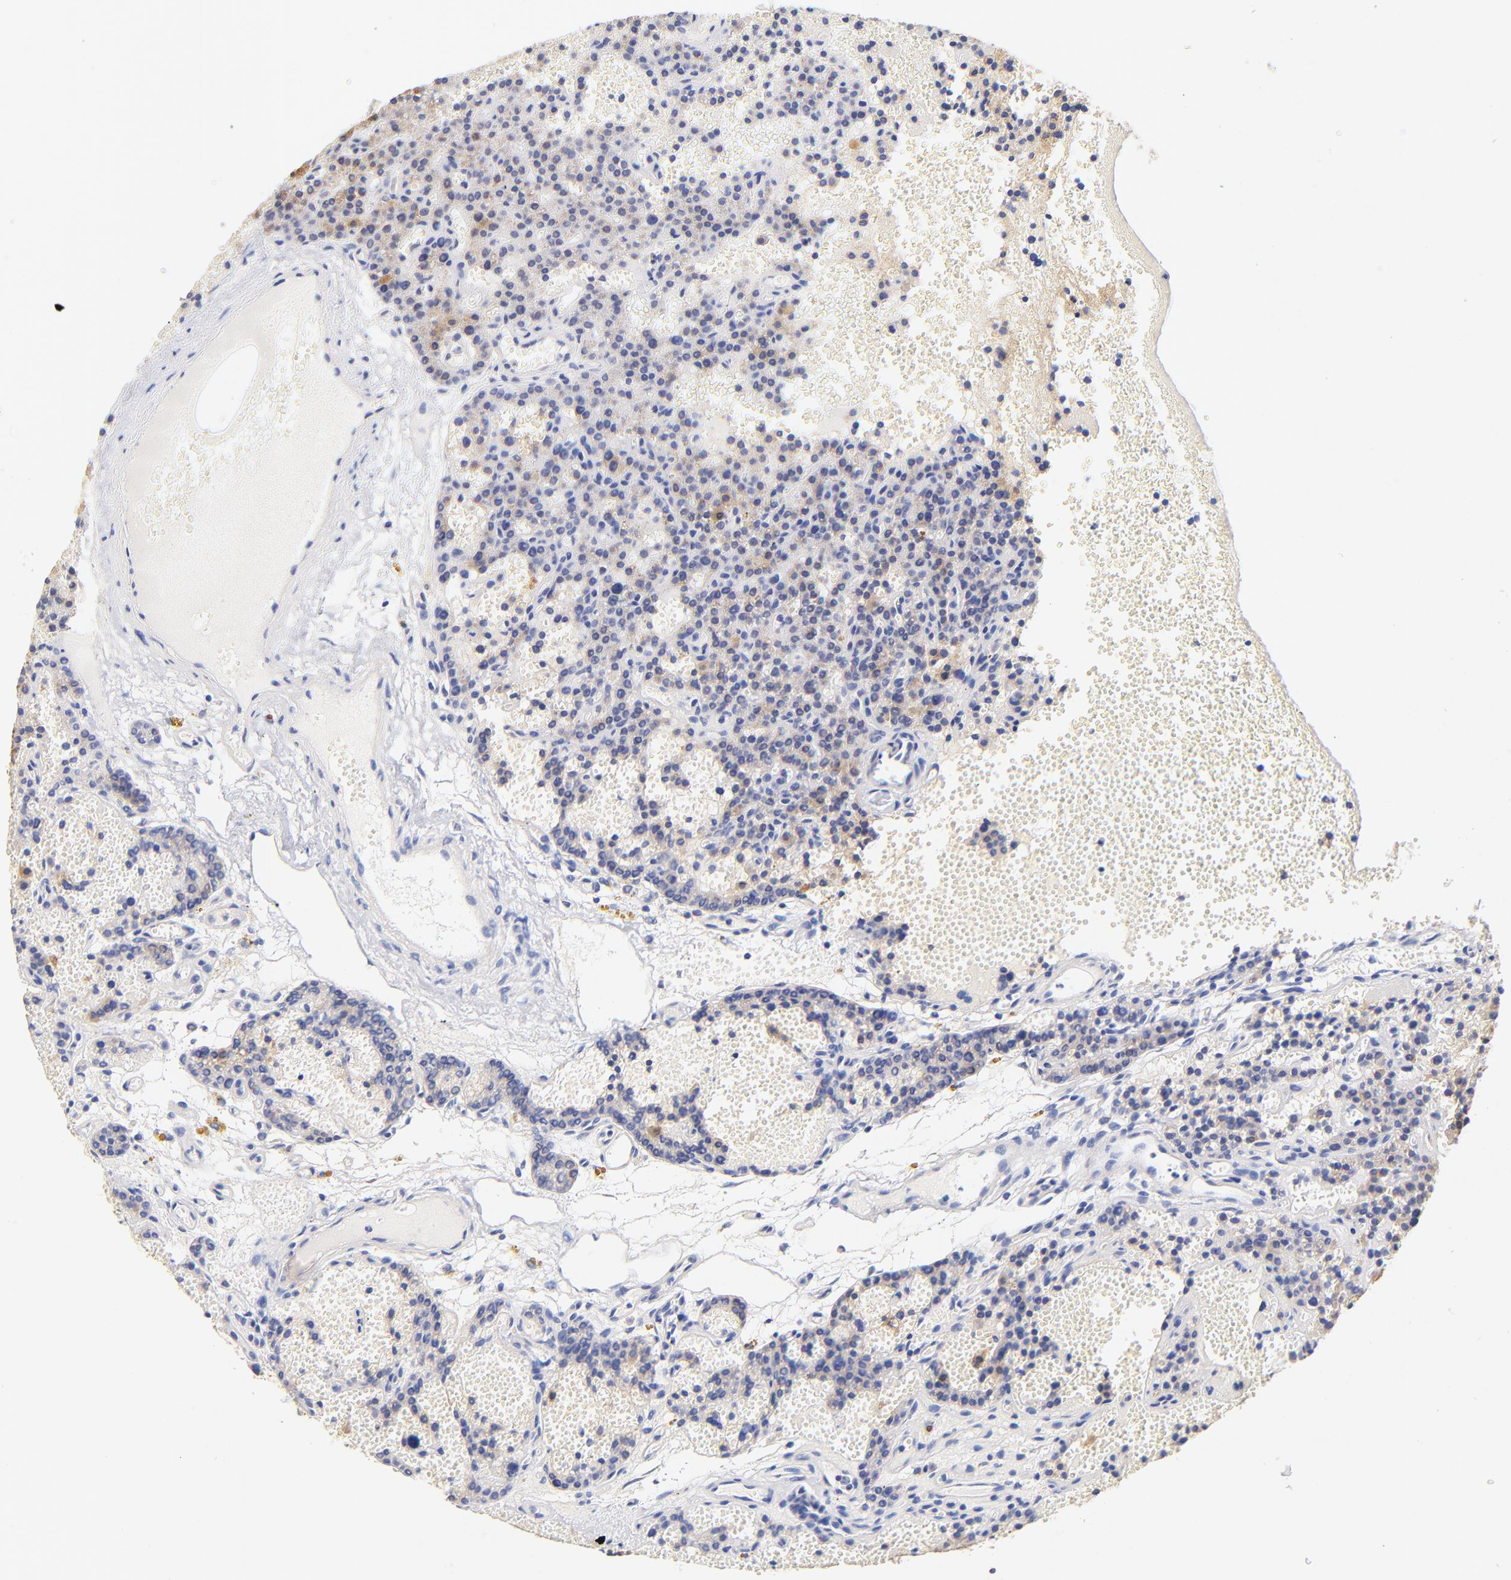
{"staining": {"intensity": "strong", "quantity": ">75%", "location": "cytoplasmic/membranous"}, "tissue": "parathyroid gland", "cell_type": "Glandular cells", "image_type": "normal", "snomed": [{"axis": "morphology", "description": "Normal tissue, NOS"}, {"axis": "topography", "description": "Parathyroid gland"}], "caption": "Parathyroid gland stained with DAB immunohistochemistry (IHC) reveals high levels of strong cytoplasmic/membranous expression in approximately >75% of glandular cells.", "gene": "ATP5F1D", "patient": {"sex": "male", "age": 25}}